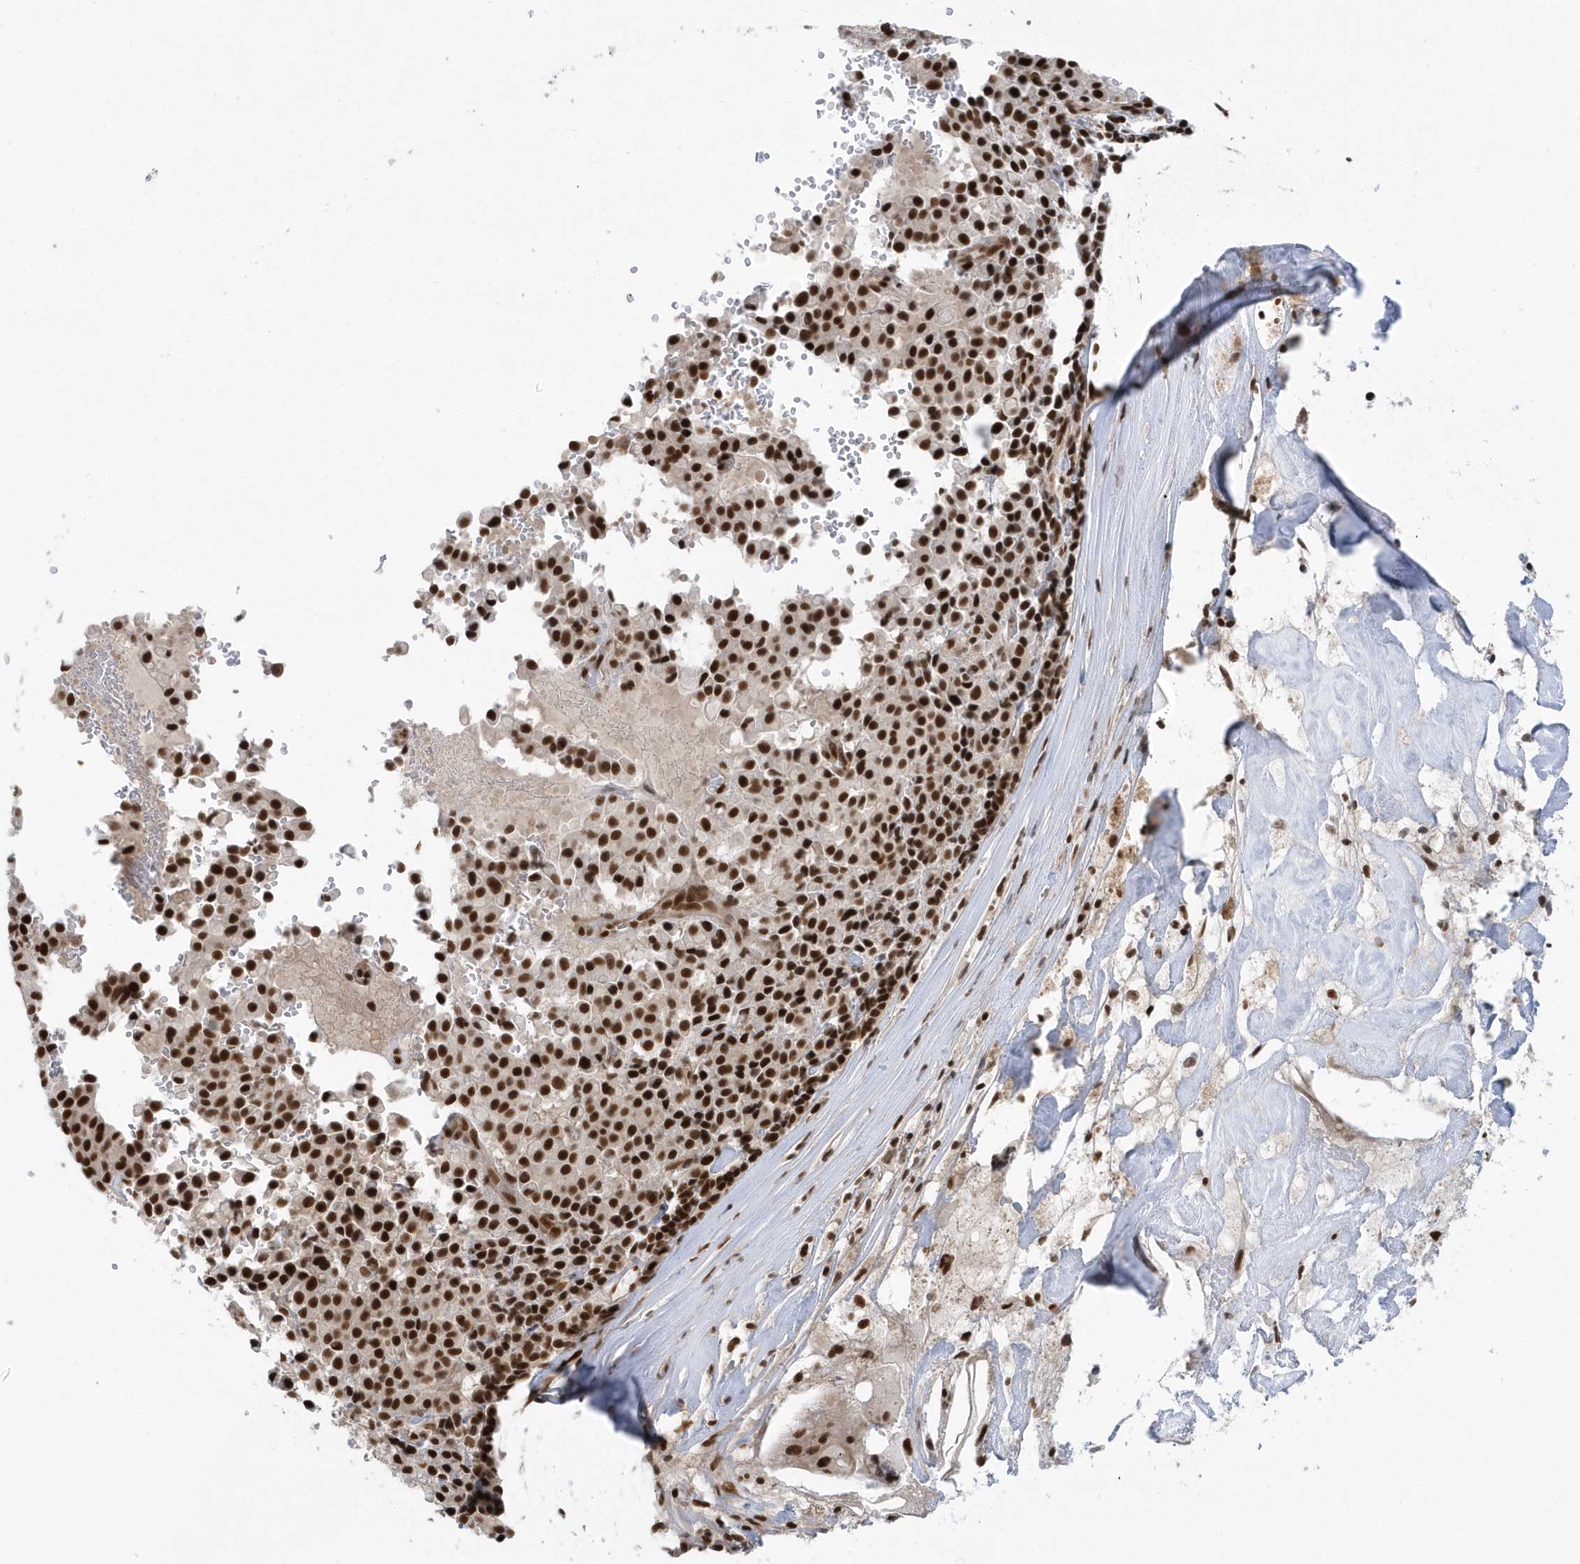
{"staining": {"intensity": "strong", "quantity": ">75%", "location": "nuclear"}, "tissue": "pancreatic cancer", "cell_type": "Tumor cells", "image_type": "cancer", "snomed": [{"axis": "morphology", "description": "Adenocarcinoma, NOS"}, {"axis": "topography", "description": "Pancreas"}], "caption": "There is high levels of strong nuclear expression in tumor cells of pancreatic cancer, as demonstrated by immunohistochemical staining (brown color).", "gene": "SEPHS1", "patient": {"sex": "male", "age": 65}}